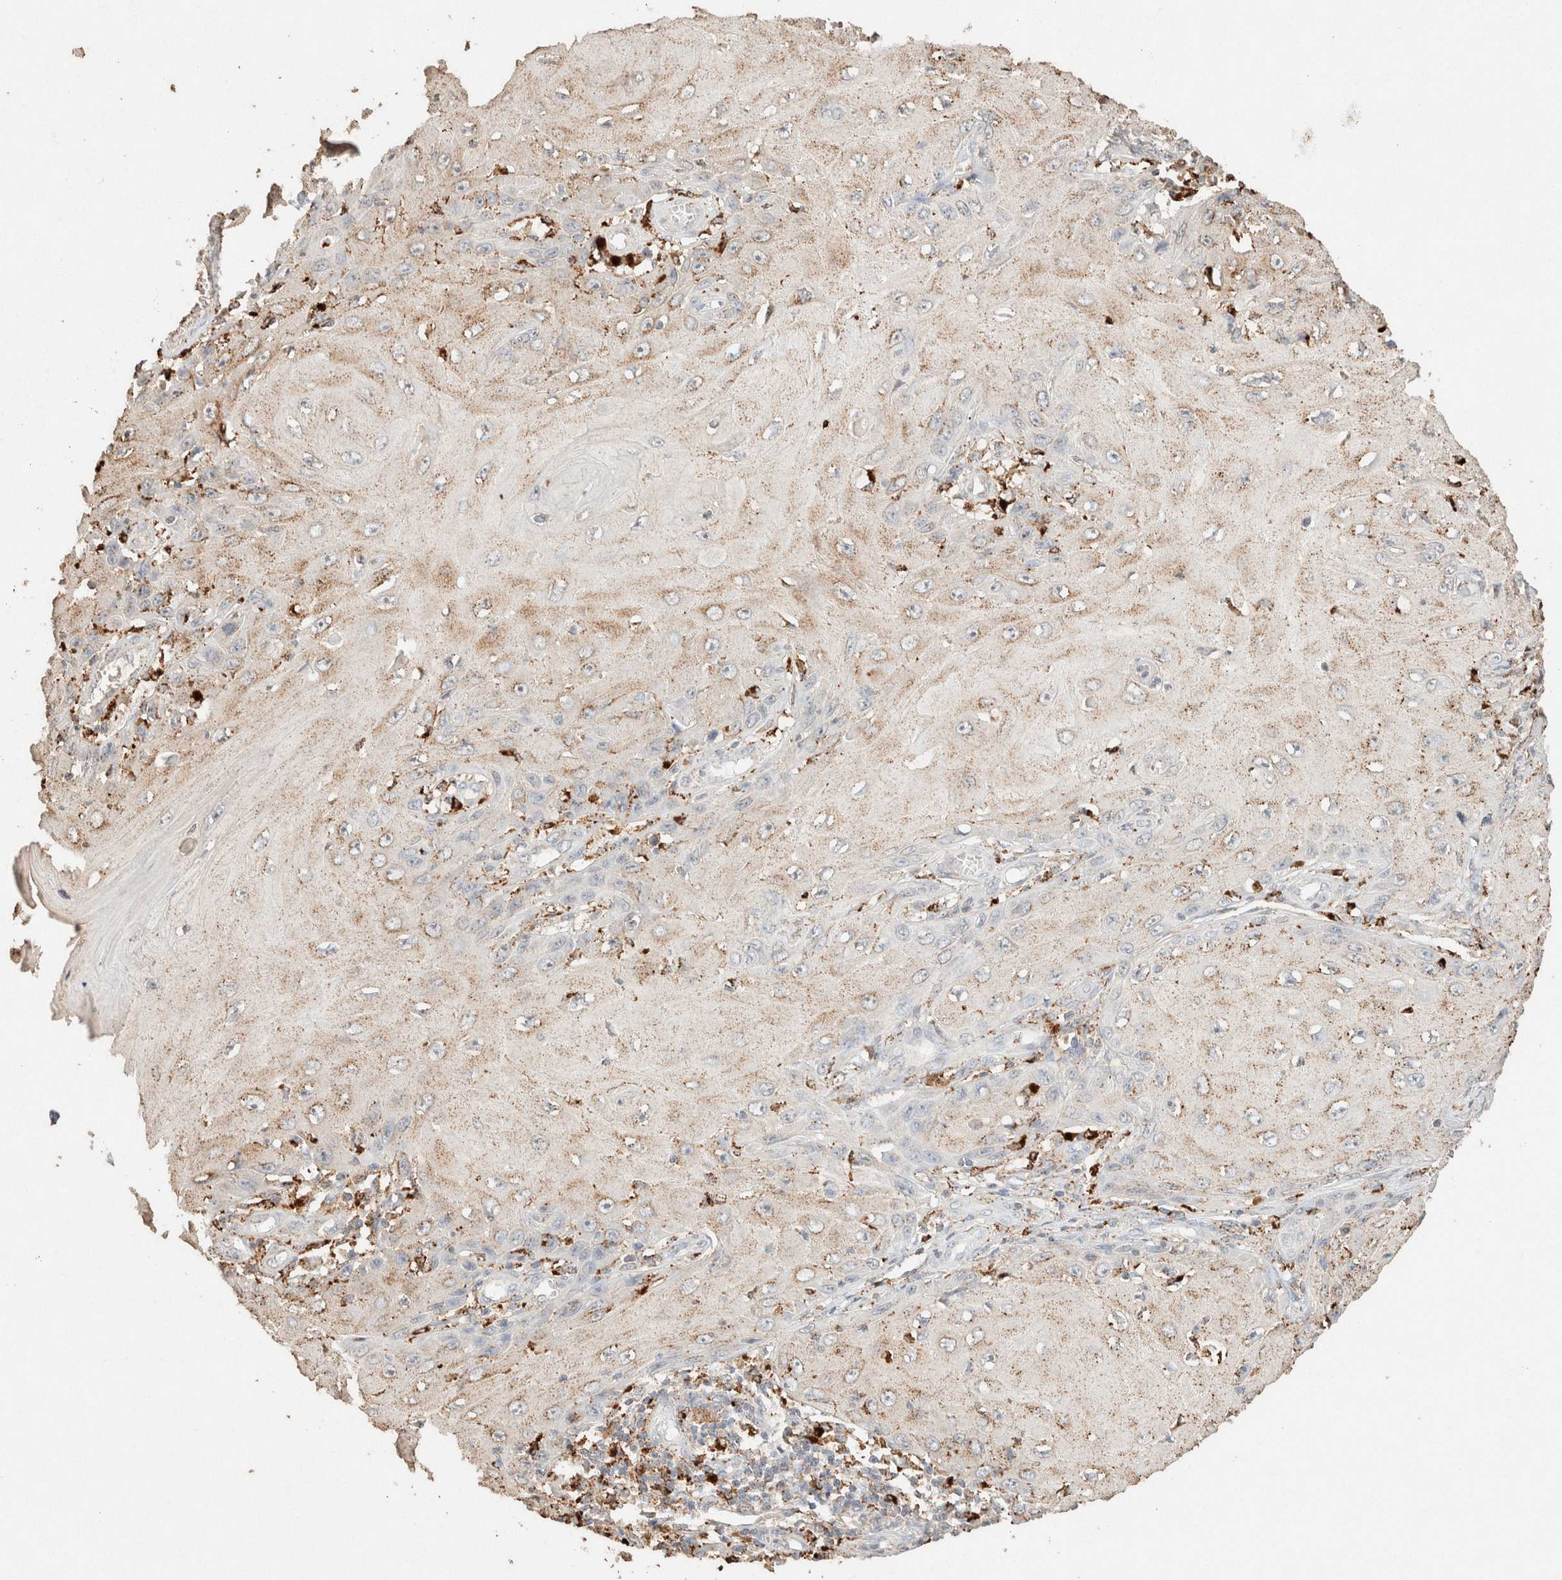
{"staining": {"intensity": "weak", "quantity": ">75%", "location": "cytoplasmic/membranous"}, "tissue": "skin cancer", "cell_type": "Tumor cells", "image_type": "cancer", "snomed": [{"axis": "morphology", "description": "Squamous cell carcinoma, NOS"}, {"axis": "topography", "description": "Skin"}], "caption": "Immunohistochemistry (IHC) micrograph of neoplastic tissue: human skin cancer (squamous cell carcinoma) stained using immunohistochemistry exhibits low levels of weak protein expression localized specifically in the cytoplasmic/membranous of tumor cells, appearing as a cytoplasmic/membranous brown color.", "gene": "CTSC", "patient": {"sex": "female", "age": 73}}